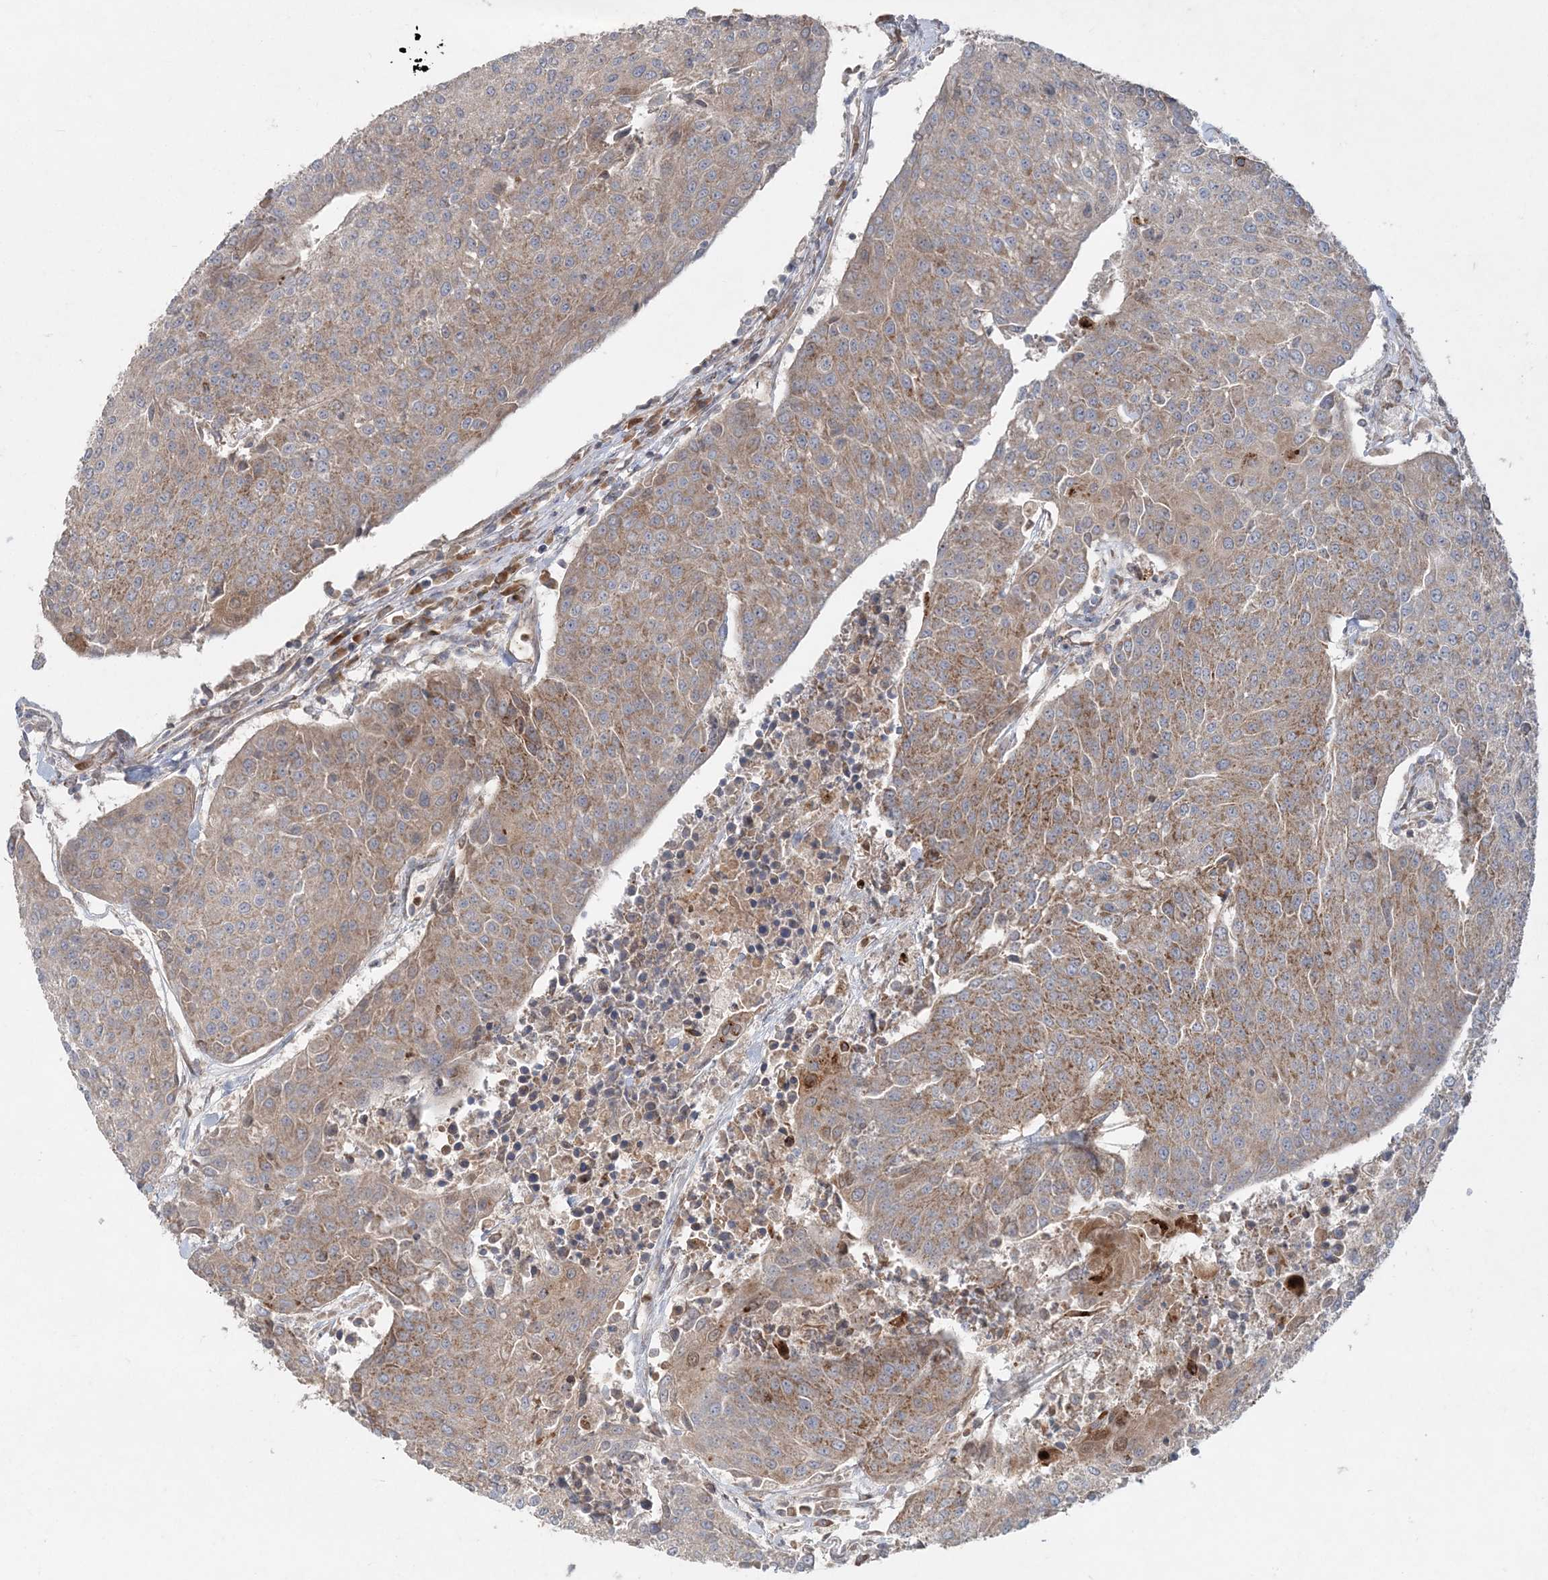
{"staining": {"intensity": "moderate", "quantity": ">75%", "location": "cytoplasmic/membranous"}, "tissue": "urothelial cancer", "cell_type": "Tumor cells", "image_type": "cancer", "snomed": [{"axis": "morphology", "description": "Urothelial carcinoma, High grade"}, {"axis": "topography", "description": "Urinary bladder"}], "caption": "Protein staining of urothelial cancer tissue exhibits moderate cytoplasmic/membranous expression in approximately >75% of tumor cells.", "gene": "LRPPRC", "patient": {"sex": "female", "age": 85}}